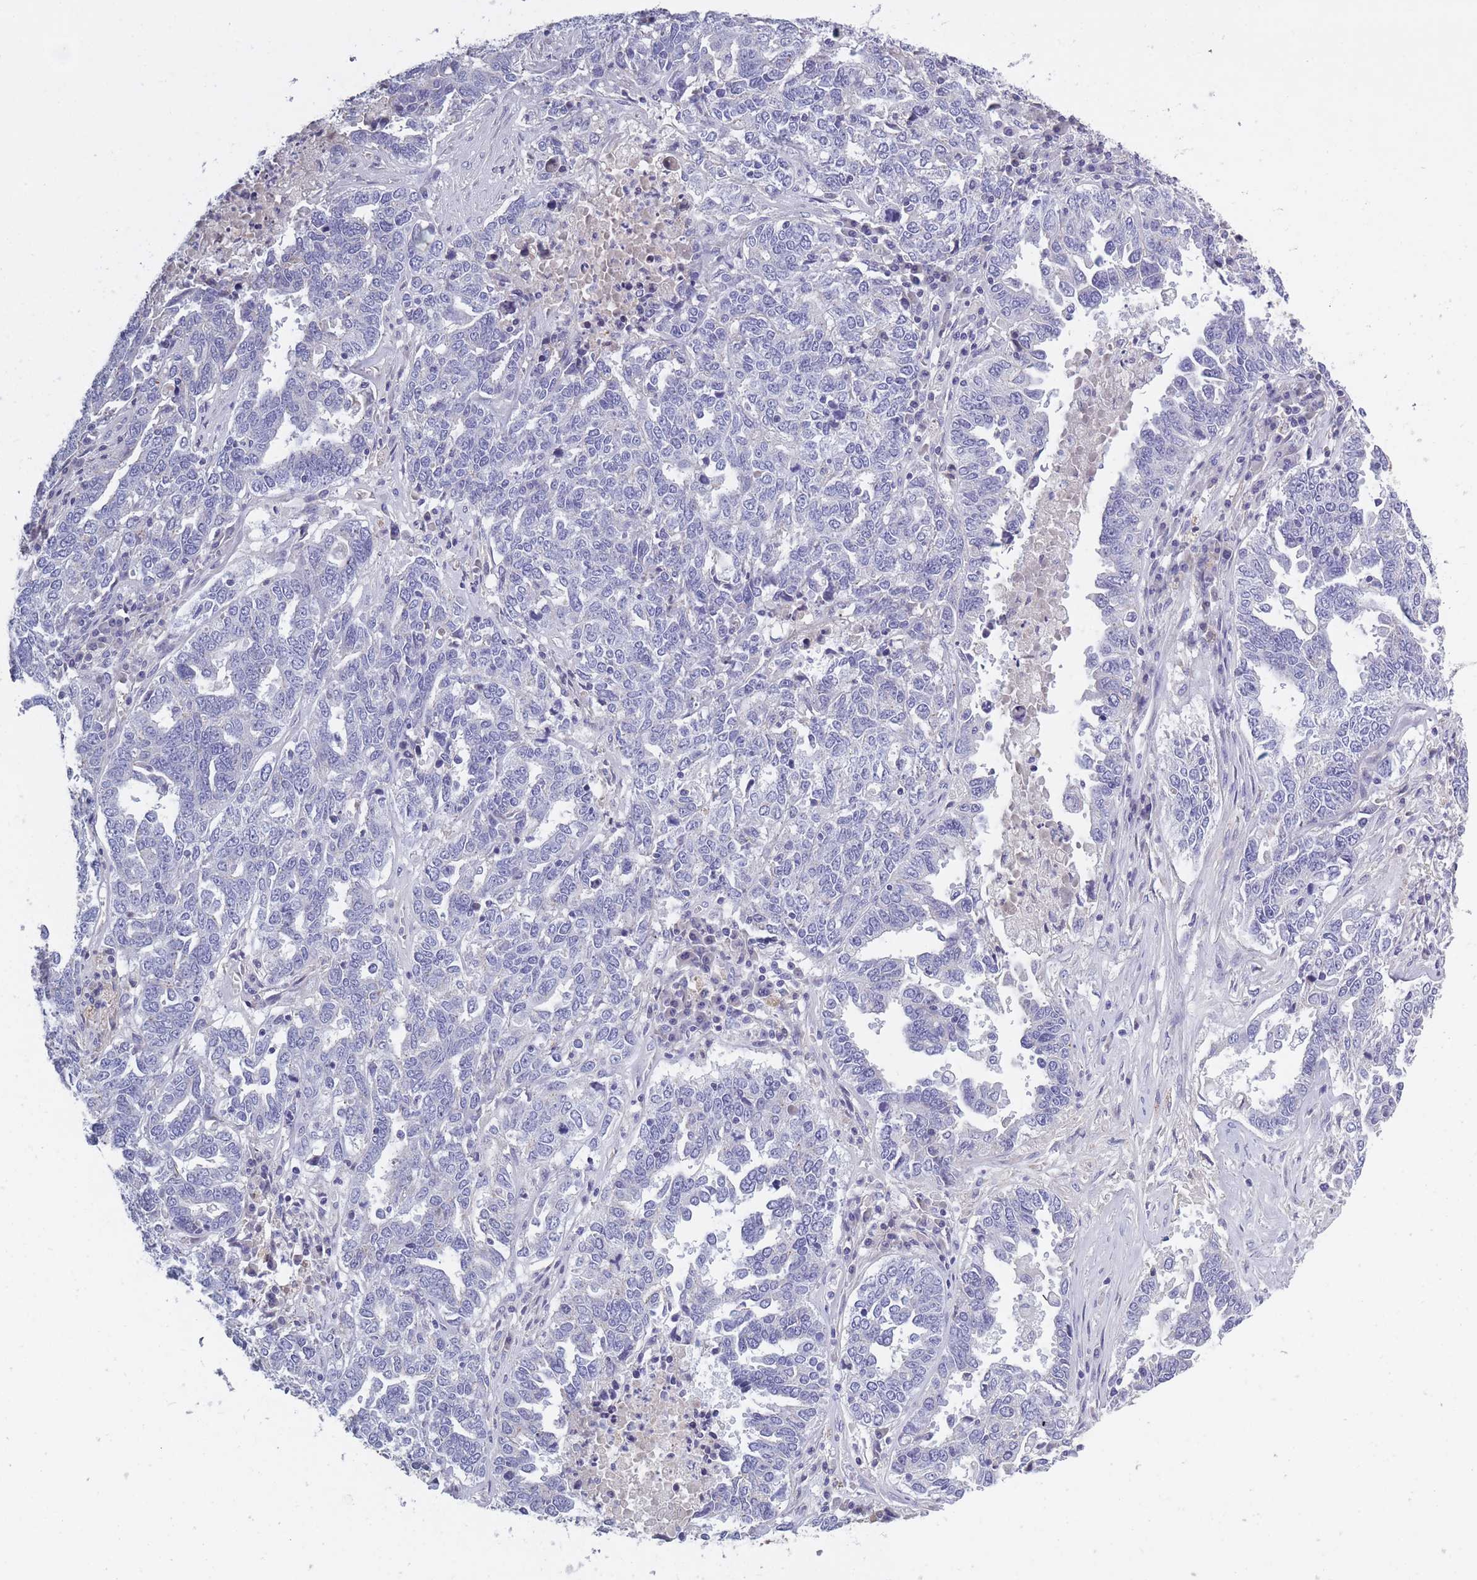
{"staining": {"intensity": "negative", "quantity": "none", "location": "none"}, "tissue": "ovarian cancer", "cell_type": "Tumor cells", "image_type": "cancer", "snomed": [{"axis": "morphology", "description": "Carcinoma, endometroid"}, {"axis": "topography", "description": "Ovary"}], "caption": "Immunohistochemistry (IHC) photomicrograph of ovarian endometroid carcinoma stained for a protein (brown), which shows no positivity in tumor cells.", "gene": "OR4C5", "patient": {"sex": "female", "age": 62}}